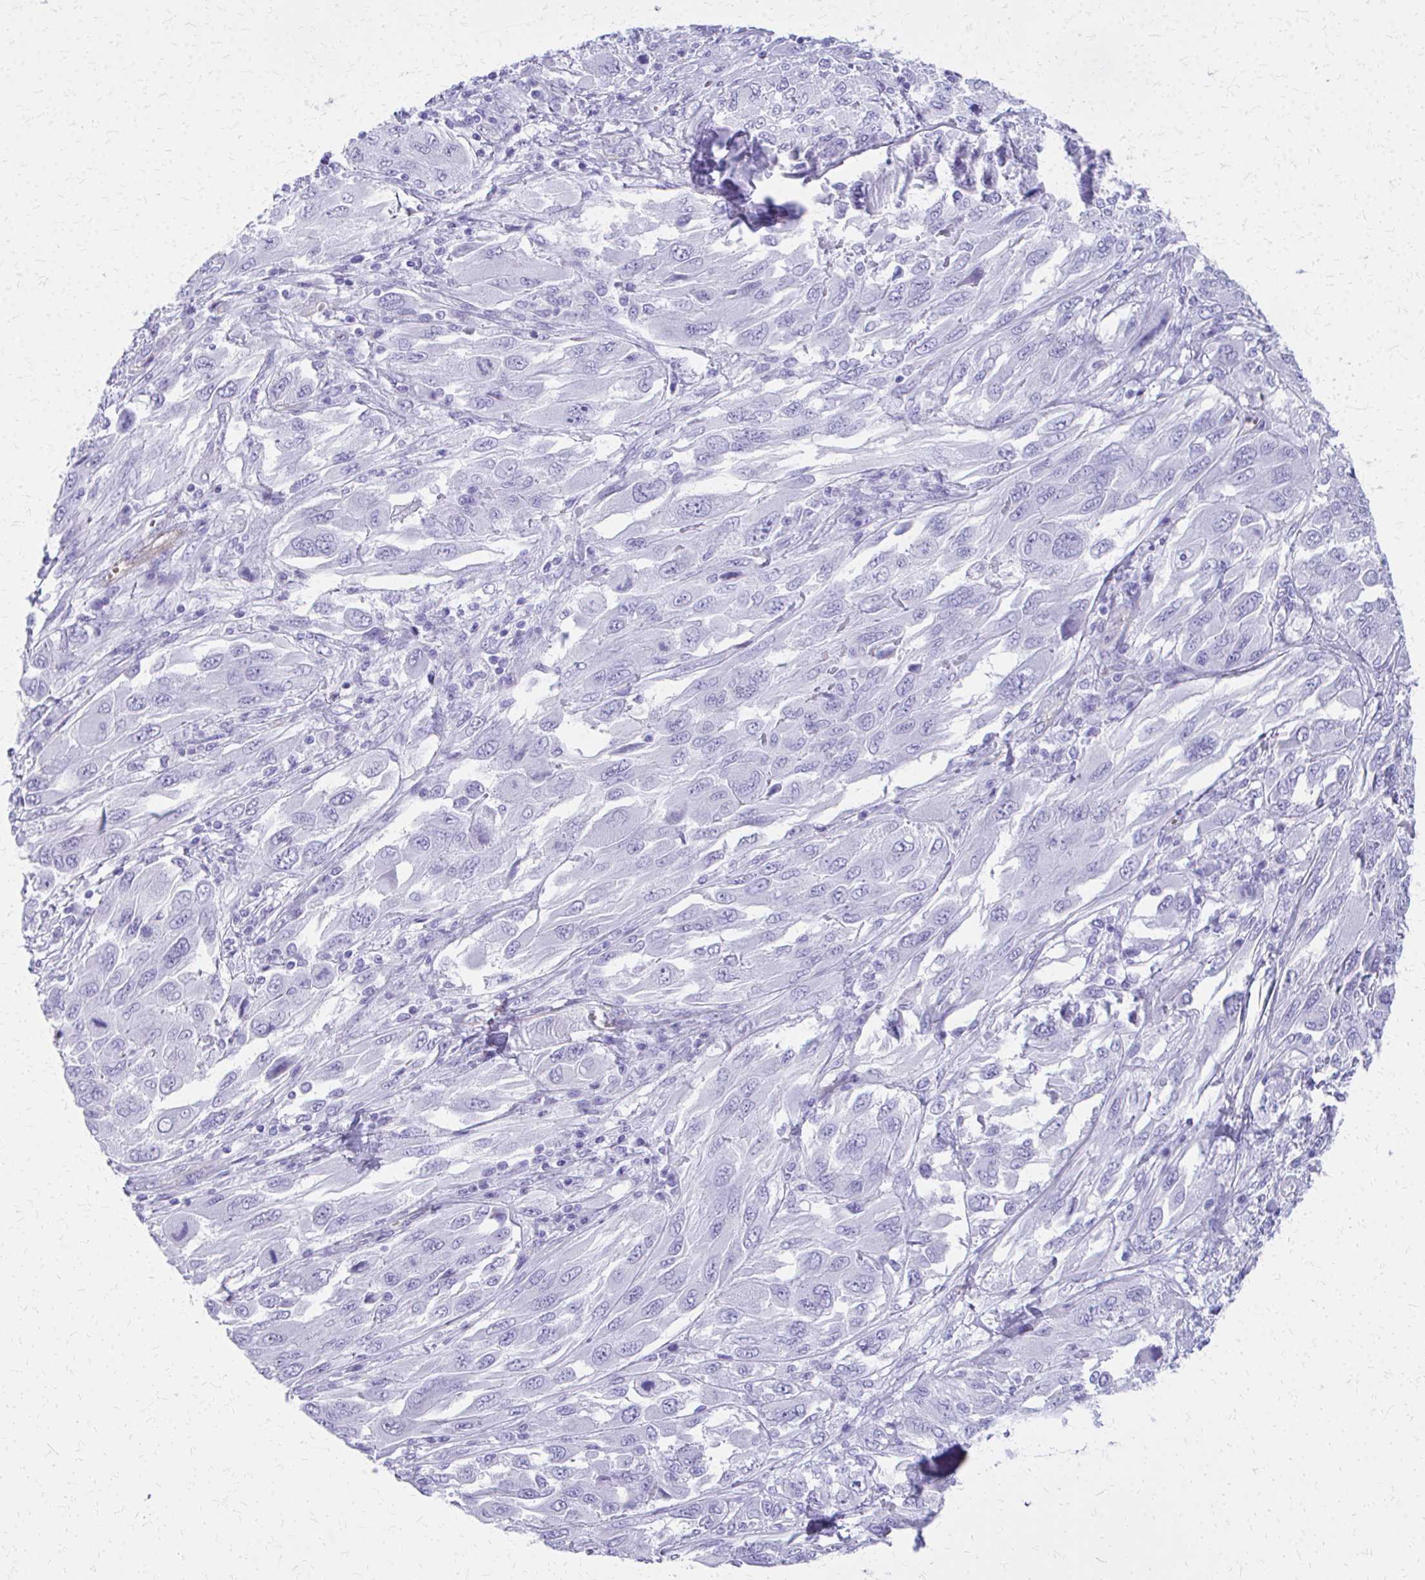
{"staining": {"intensity": "negative", "quantity": "none", "location": "none"}, "tissue": "melanoma", "cell_type": "Tumor cells", "image_type": "cancer", "snomed": [{"axis": "morphology", "description": "Malignant melanoma, NOS"}, {"axis": "topography", "description": "Skin"}], "caption": "This is an IHC micrograph of melanoma. There is no staining in tumor cells.", "gene": "TPSG1", "patient": {"sex": "female", "age": 91}}